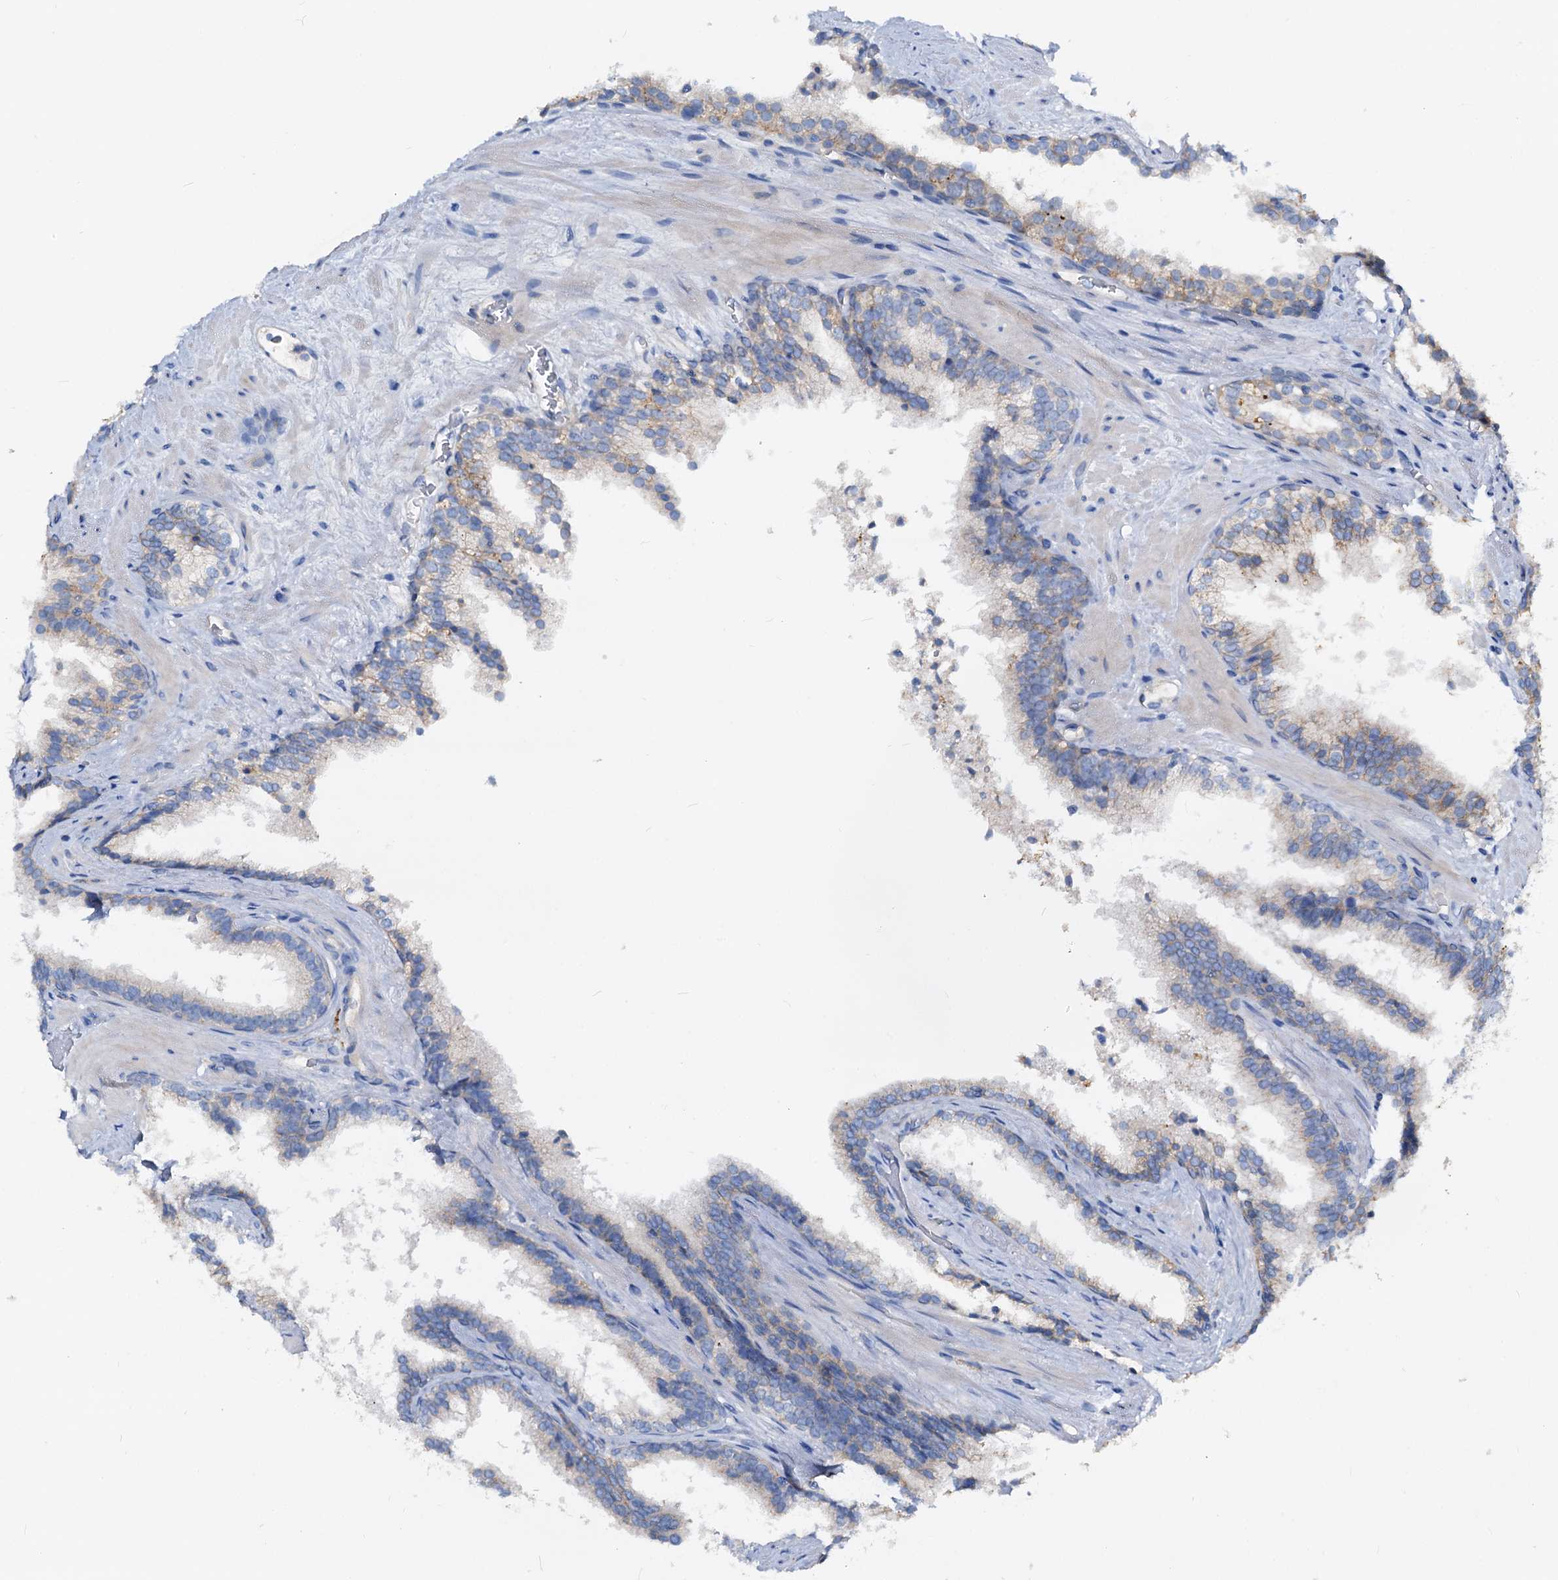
{"staining": {"intensity": "negative", "quantity": "none", "location": "none"}, "tissue": "prostate cancer", "cell_type": "Tumor cells", "image_type": "cancer", "snomed": [{"axis": "morphology", "description": "Adenocarcinoma, High grade"}, {"axis": "topography", "description": "Prostate"}], "caption": "DAB immunohistochemical staining of prostate high-grade adenocarcinoma reveals no significant expression in tumor cells.", "gene": "DYDC2", "patient": {"sex": "male", "age": 57}}